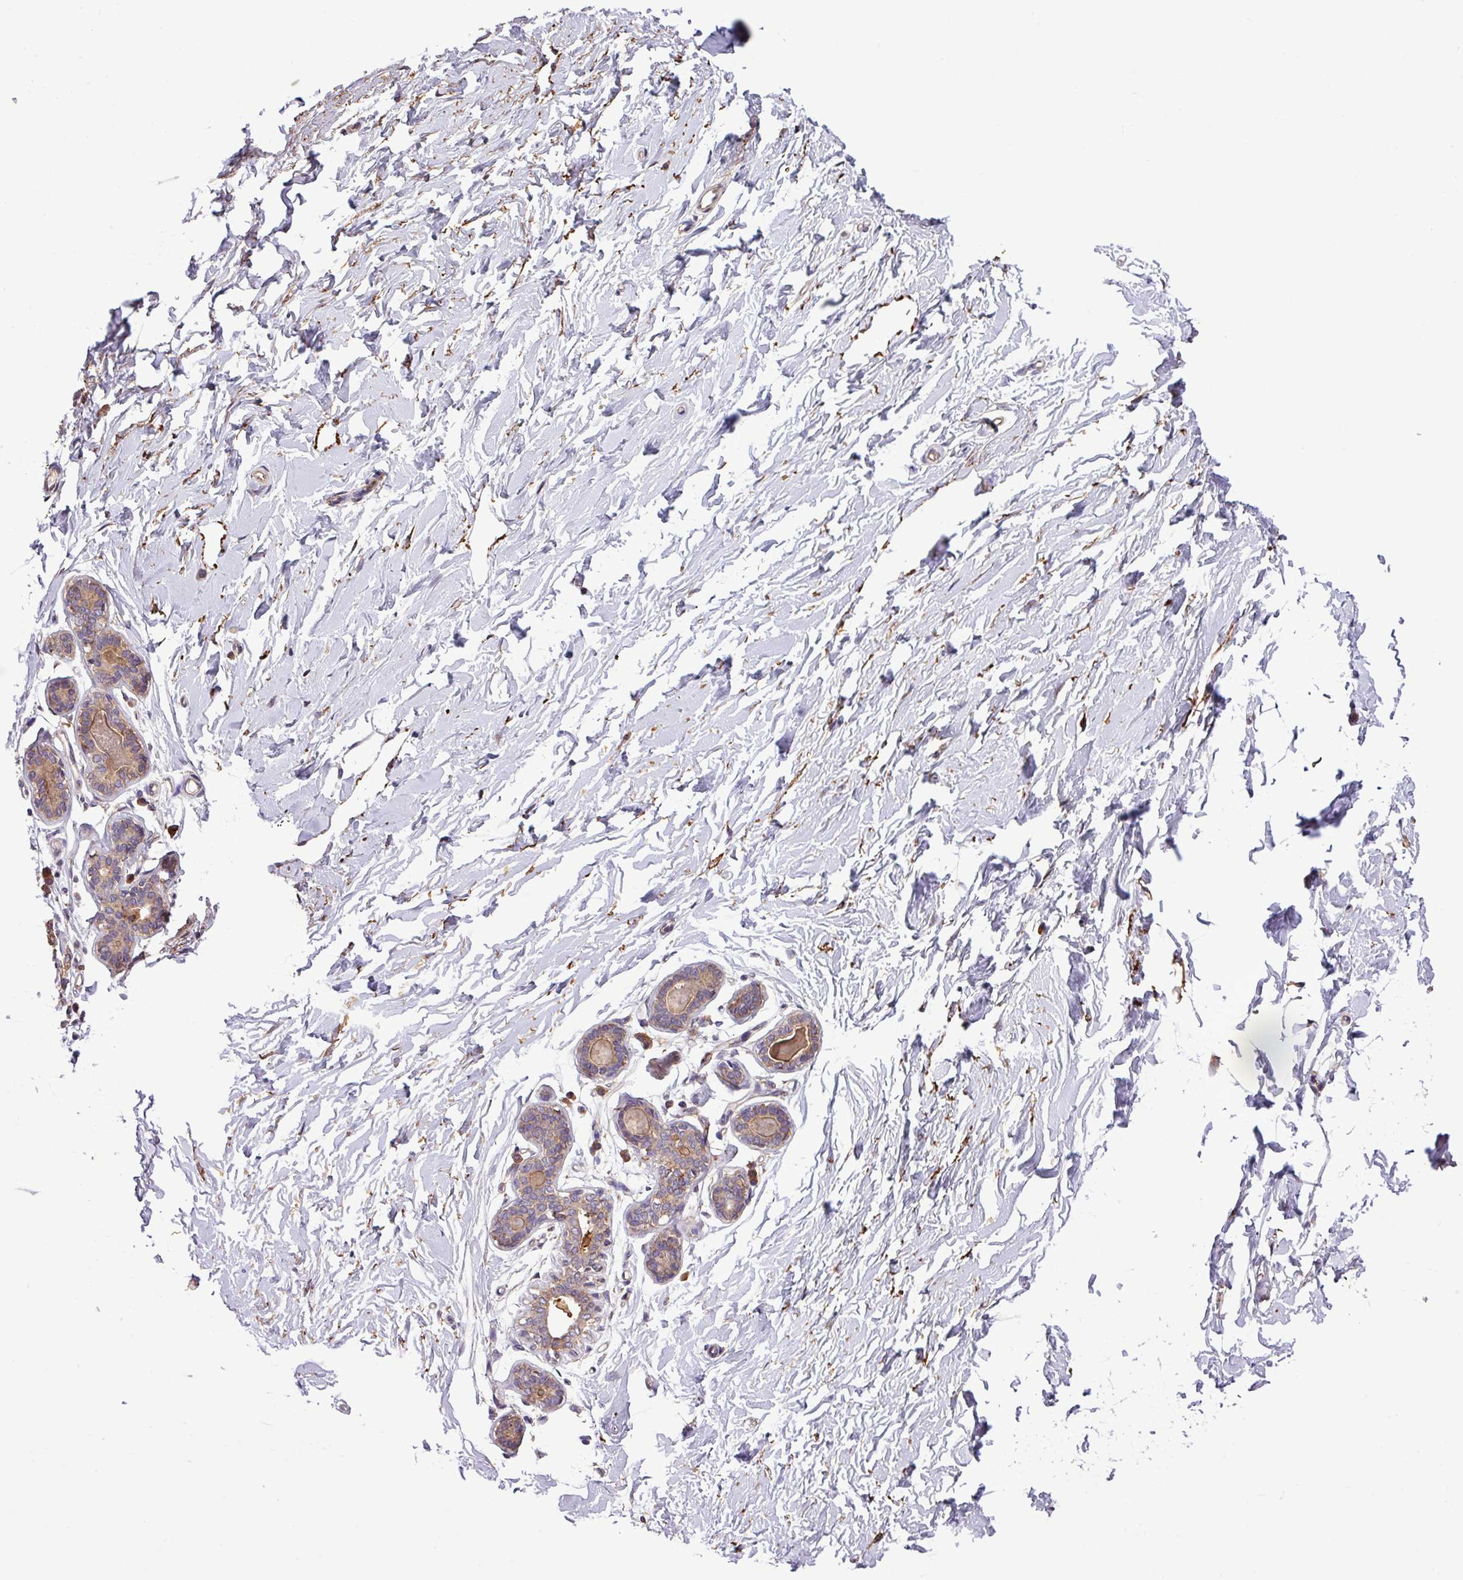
{"staining": {"intensity": "negative", "quantity": "none", "location": "none"}, "tissue": "breast", "cell_type": "Adipocytes", "image_type": "normal", "snomed": [{"axis": "morphology", "description": "Normal tissue, NOS"}, {"axis": "topography", "description": "Breast"}], "caption": "The photomicrograph shows no staining of adipocytes in benign breast.", "gene": "MEGF6", "patient": {"sex": "female", "age": 23}}